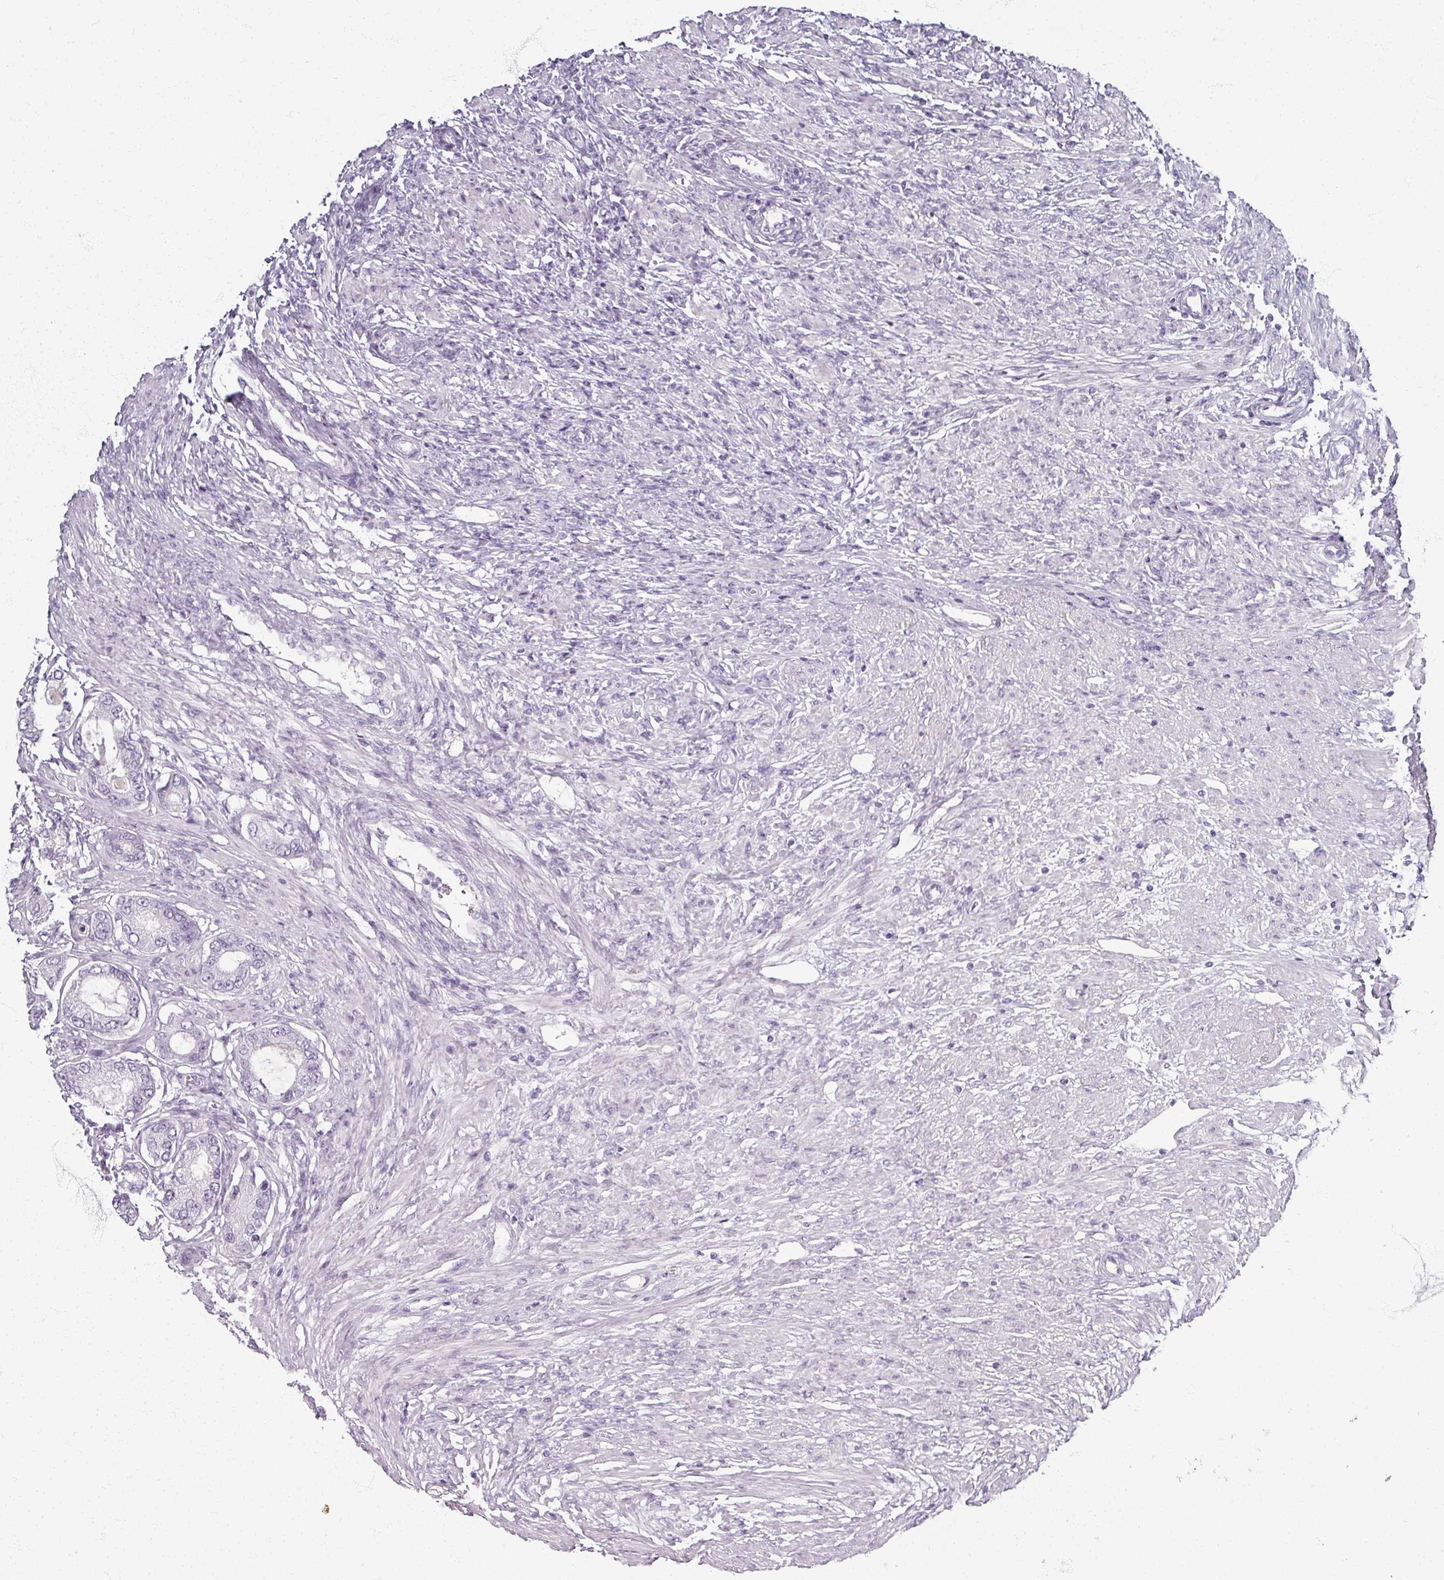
{"staining": {"intensity": "negative", "quantity": "none", "location": "none"}, "tissue": "prostate cancer", "cell_type": "Tumor cells", "image_type": "cancer", "snomed": [{"axis": "morphology", "description": "Adenocarcinoma, High grade"}, {"axis": "topography", "description": "Prostate"}], "caption": "Image shows no significant protein positivity in tumor cells of prostate cancer.", "gene": "REG3G", "patient": {"sex": "male", "age": 69}}